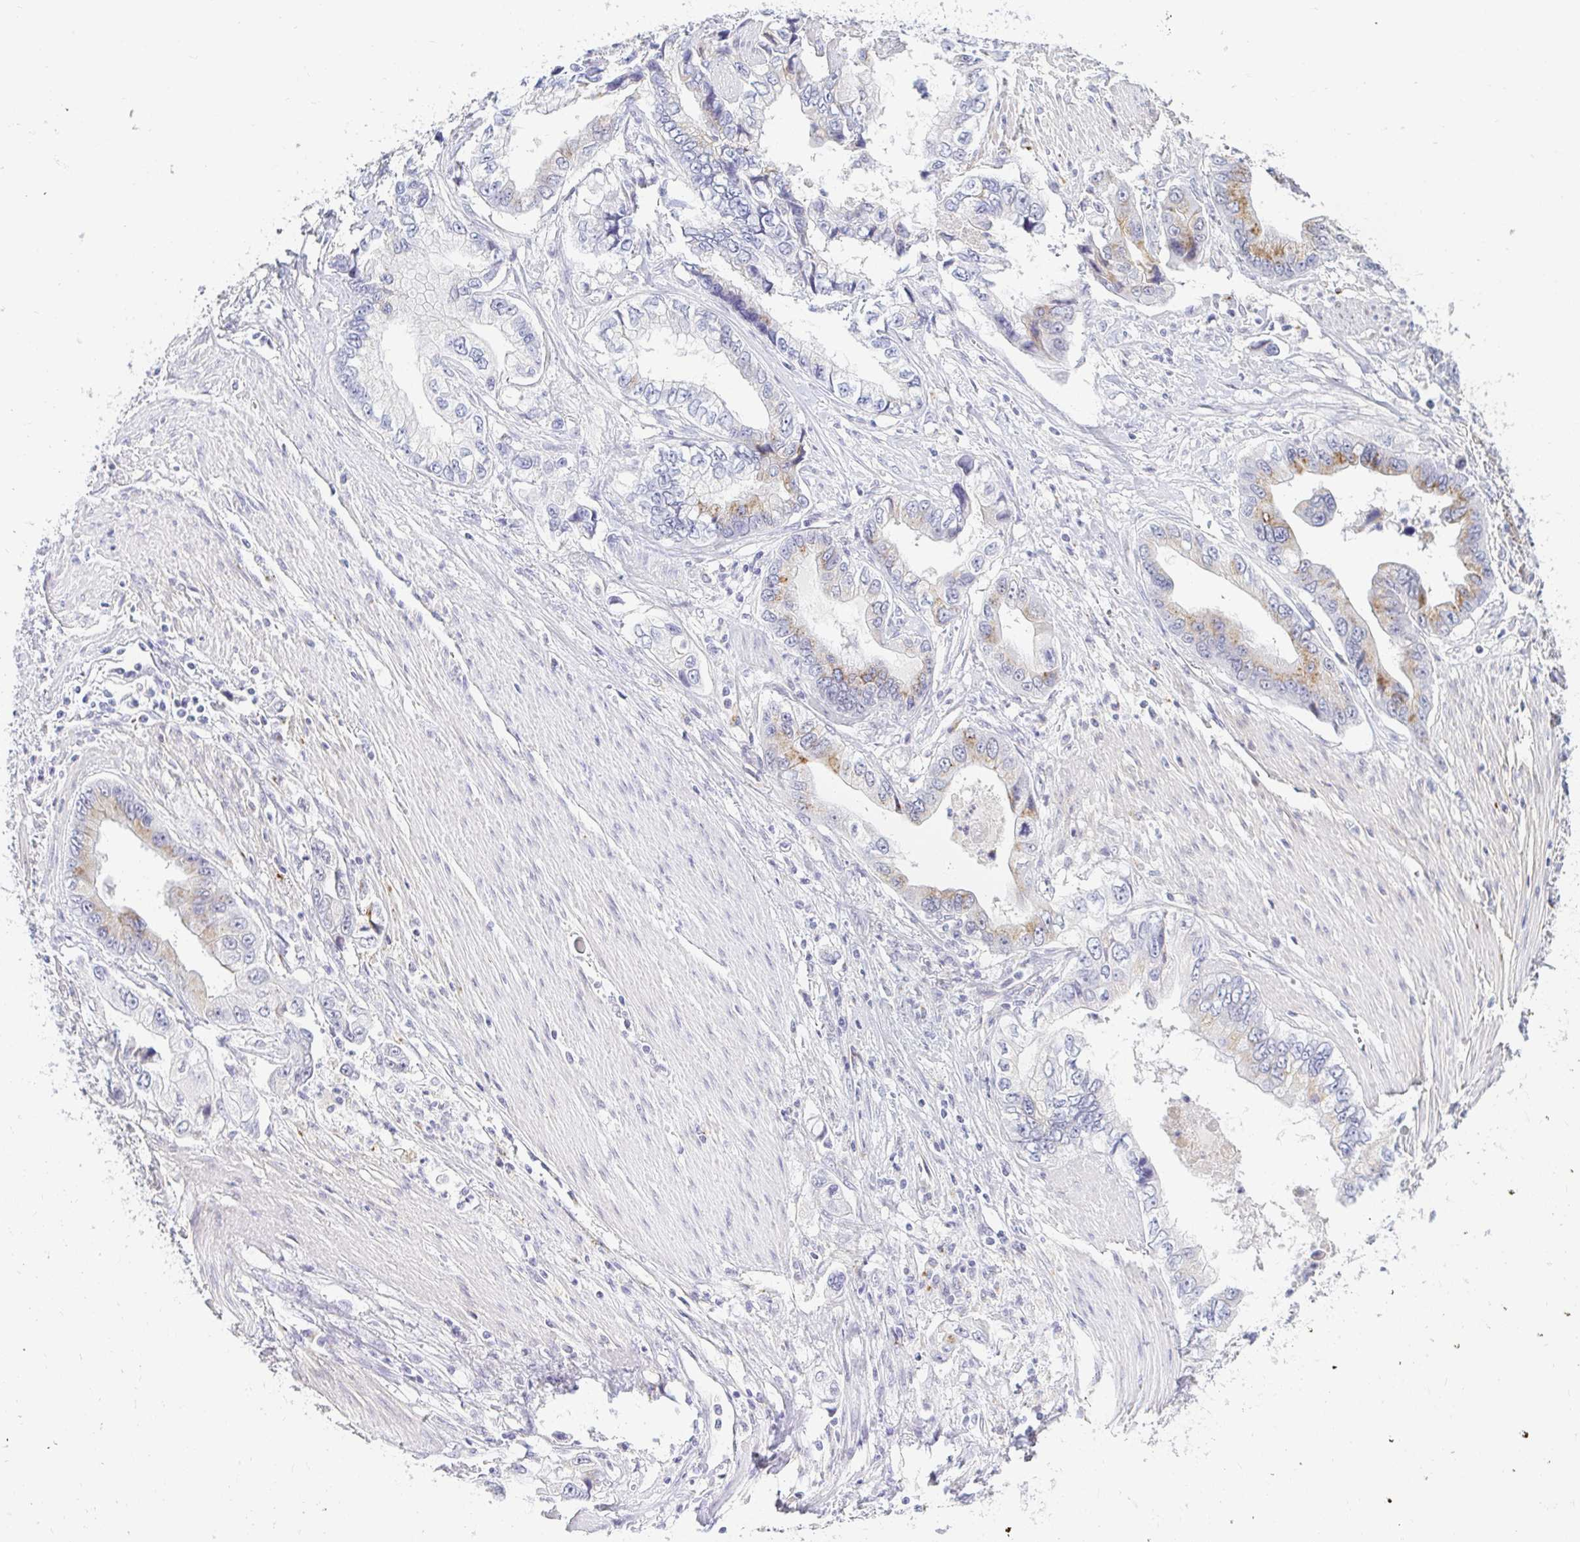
{"staining": {"intensity": "moderate", "quantity": "<25%", "location": "cytoplasmic/membranous"}, "tissue": "stomach cancer", "cell_type": "Tumor cells", "image_type": "cancer", "snomed": [{"axis": "morphology", "description": "Adenocarcinoma, NOS"}, {"axis": "topography", "description": "Pancreas"}, {"axis": "topography", "description": "Stomach, upper"}], "caption": "DAB immunohistochemical staining of human stomach adenocarcinoma displays moderate cytoplasmic/membranous protein expression in approximately <25% of tumor cells.", "gene": "OR51D1", "patient": {"sex": "male", "age": 77}}